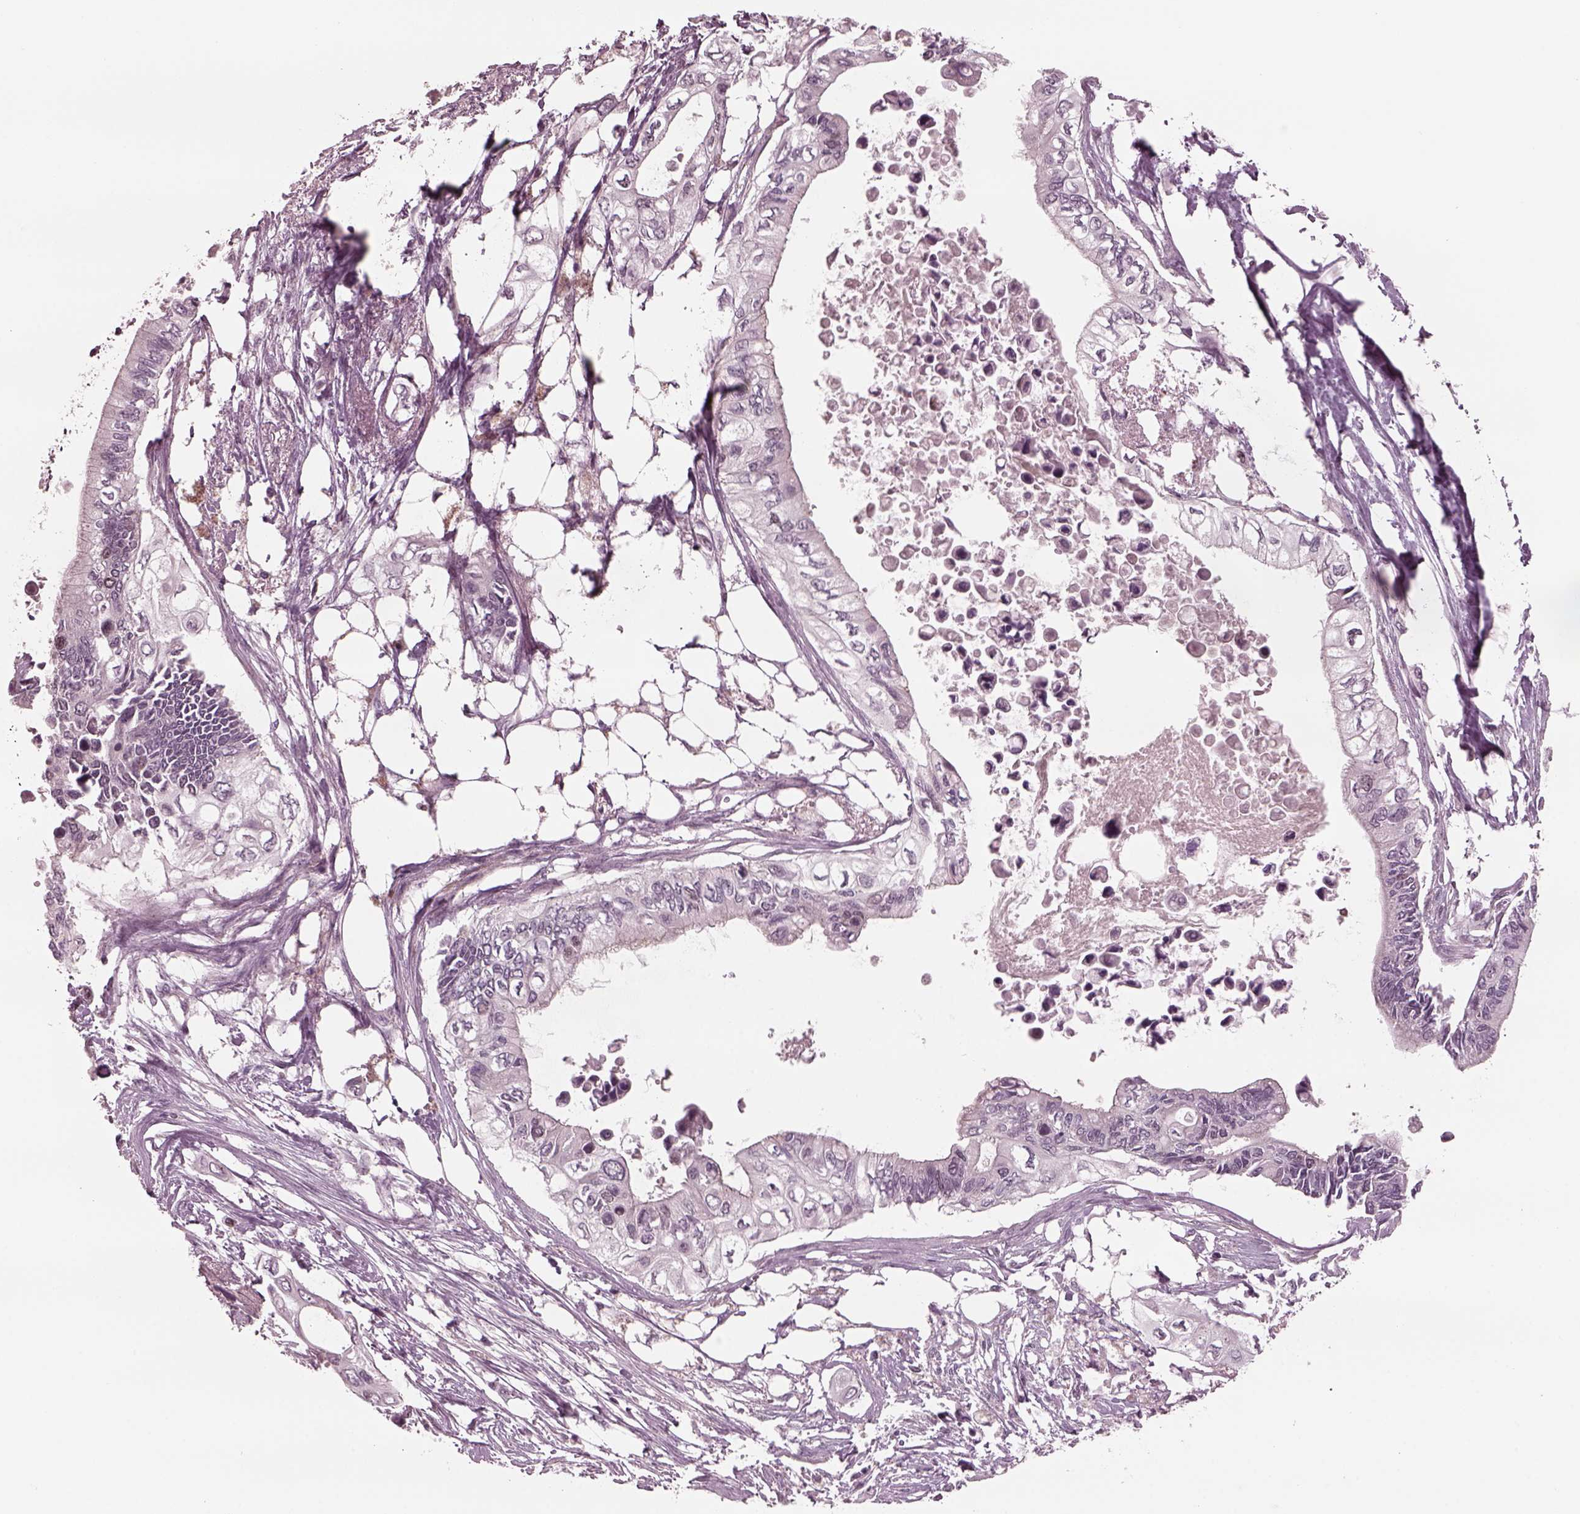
{"staining": {"intensity": "negative", "quantity": "none", "location": "none"}, "tissue": "pancreatic cancer", "cell_type": "Tumor cells", "image_type": "cancer", "snomed": [{"axis": "morphology", "description": "Adenocarcinoma, NOS"}, {"axis": "topography", "description": "Pancreas"}], "caption": "A high-resolution image shows IHC staining of pancreatic adenocarcinoma, which exhibits no significant expression in tumor cells.", "gene": "SAXO1", "patient": {"sex": "female", "age": 63}}